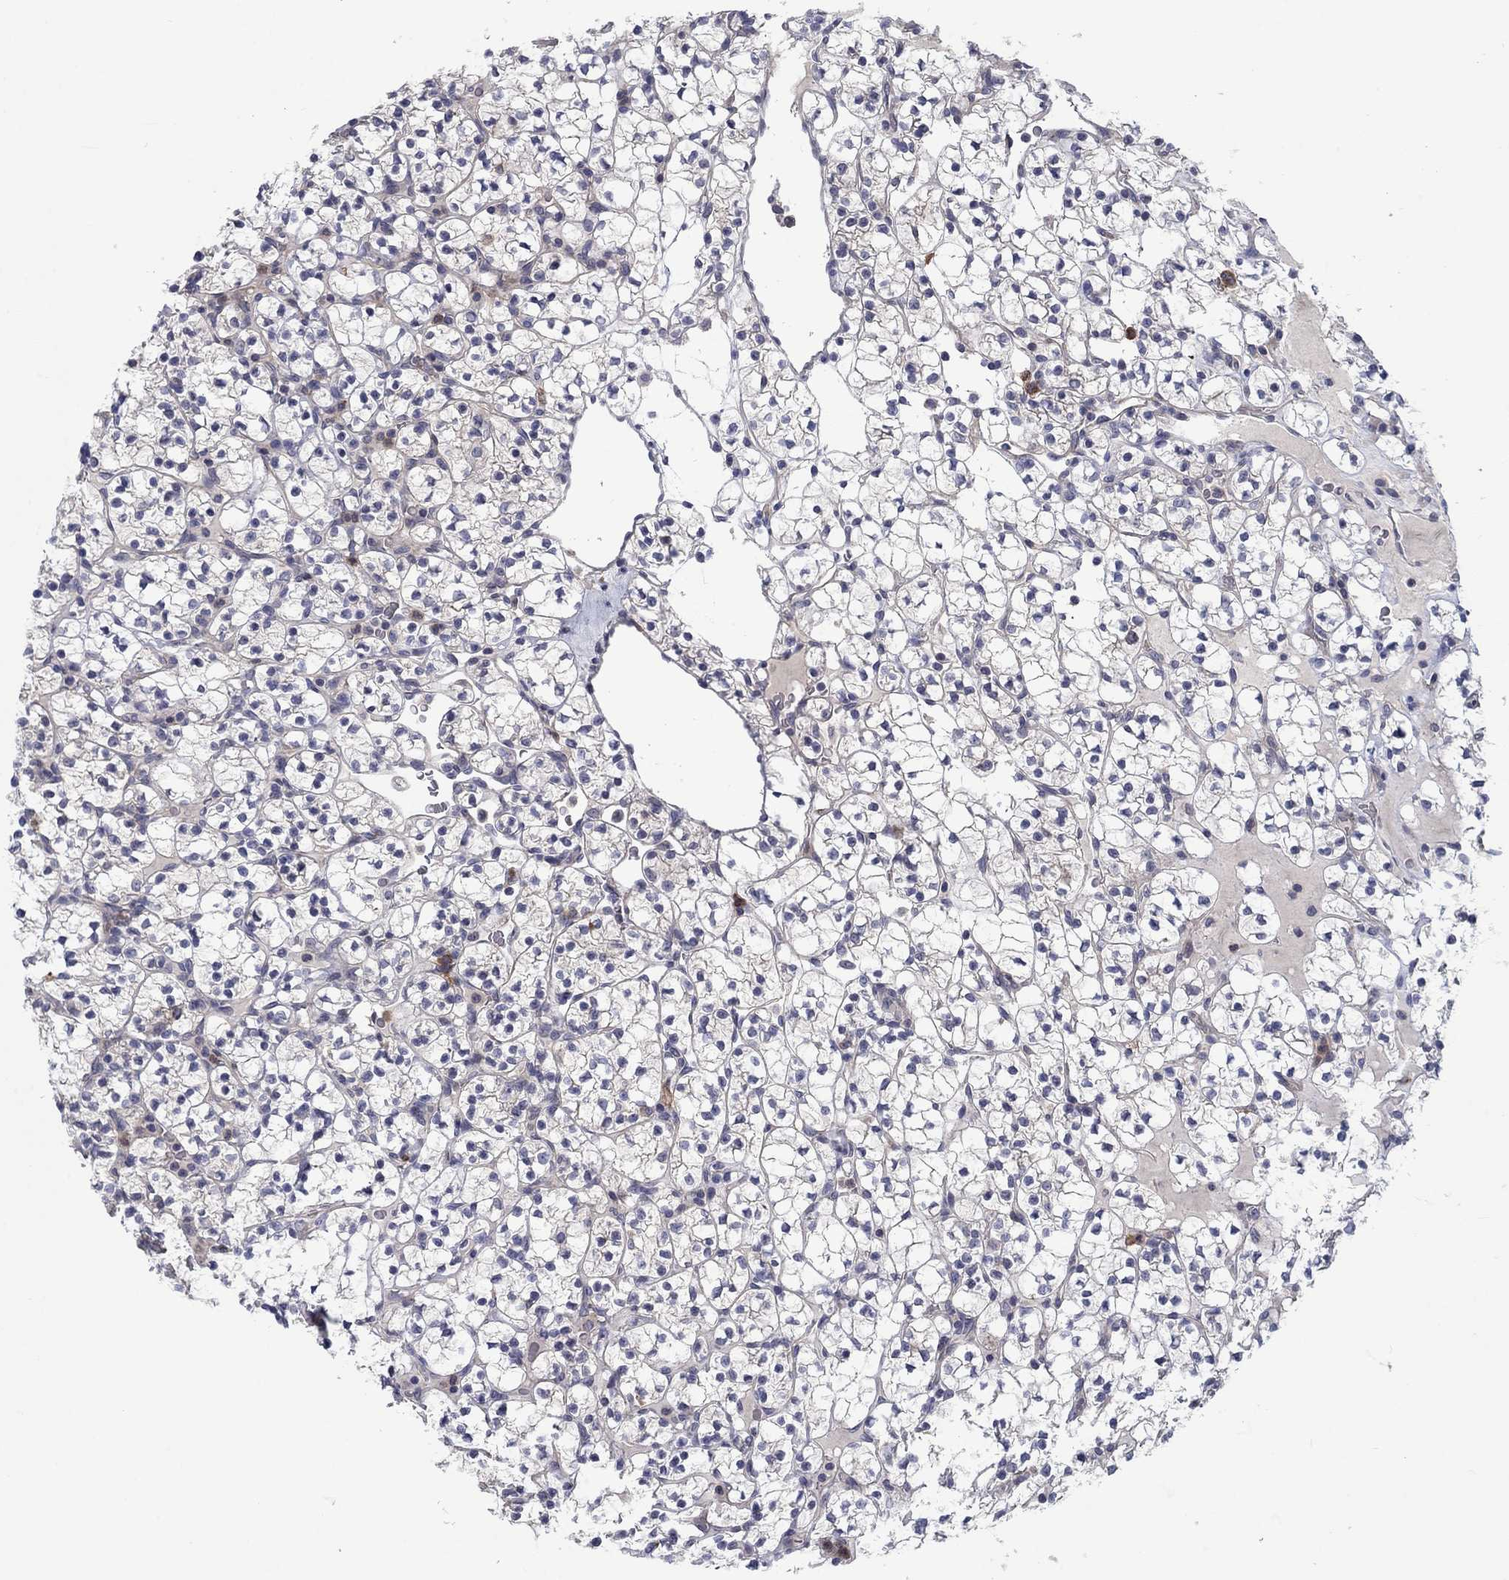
{"staining": {"intensity": "negative", "quantity": "none", "location": "none"}, "tissue": "renal cancer", "cell_type": "Tumor cells", "image_type": "cancer", "snomed": [{"axis": "morphology", "description": "Adenocarcinoma, NOS"}, {"axis": "topography", "description": "Kidney"}], "caption": "A histopathology image of renal cancer stained for a protein reveals no brown staining in tumor cells. (Stains: DAB (3,3'-diaminobenzidine) immunohistochemistry with hematoxylin counter stain, Microscopy: brightfield microscopy at high magnification).", "gene": "KIF15", "patient": {"sex": "female", "age": 89}}